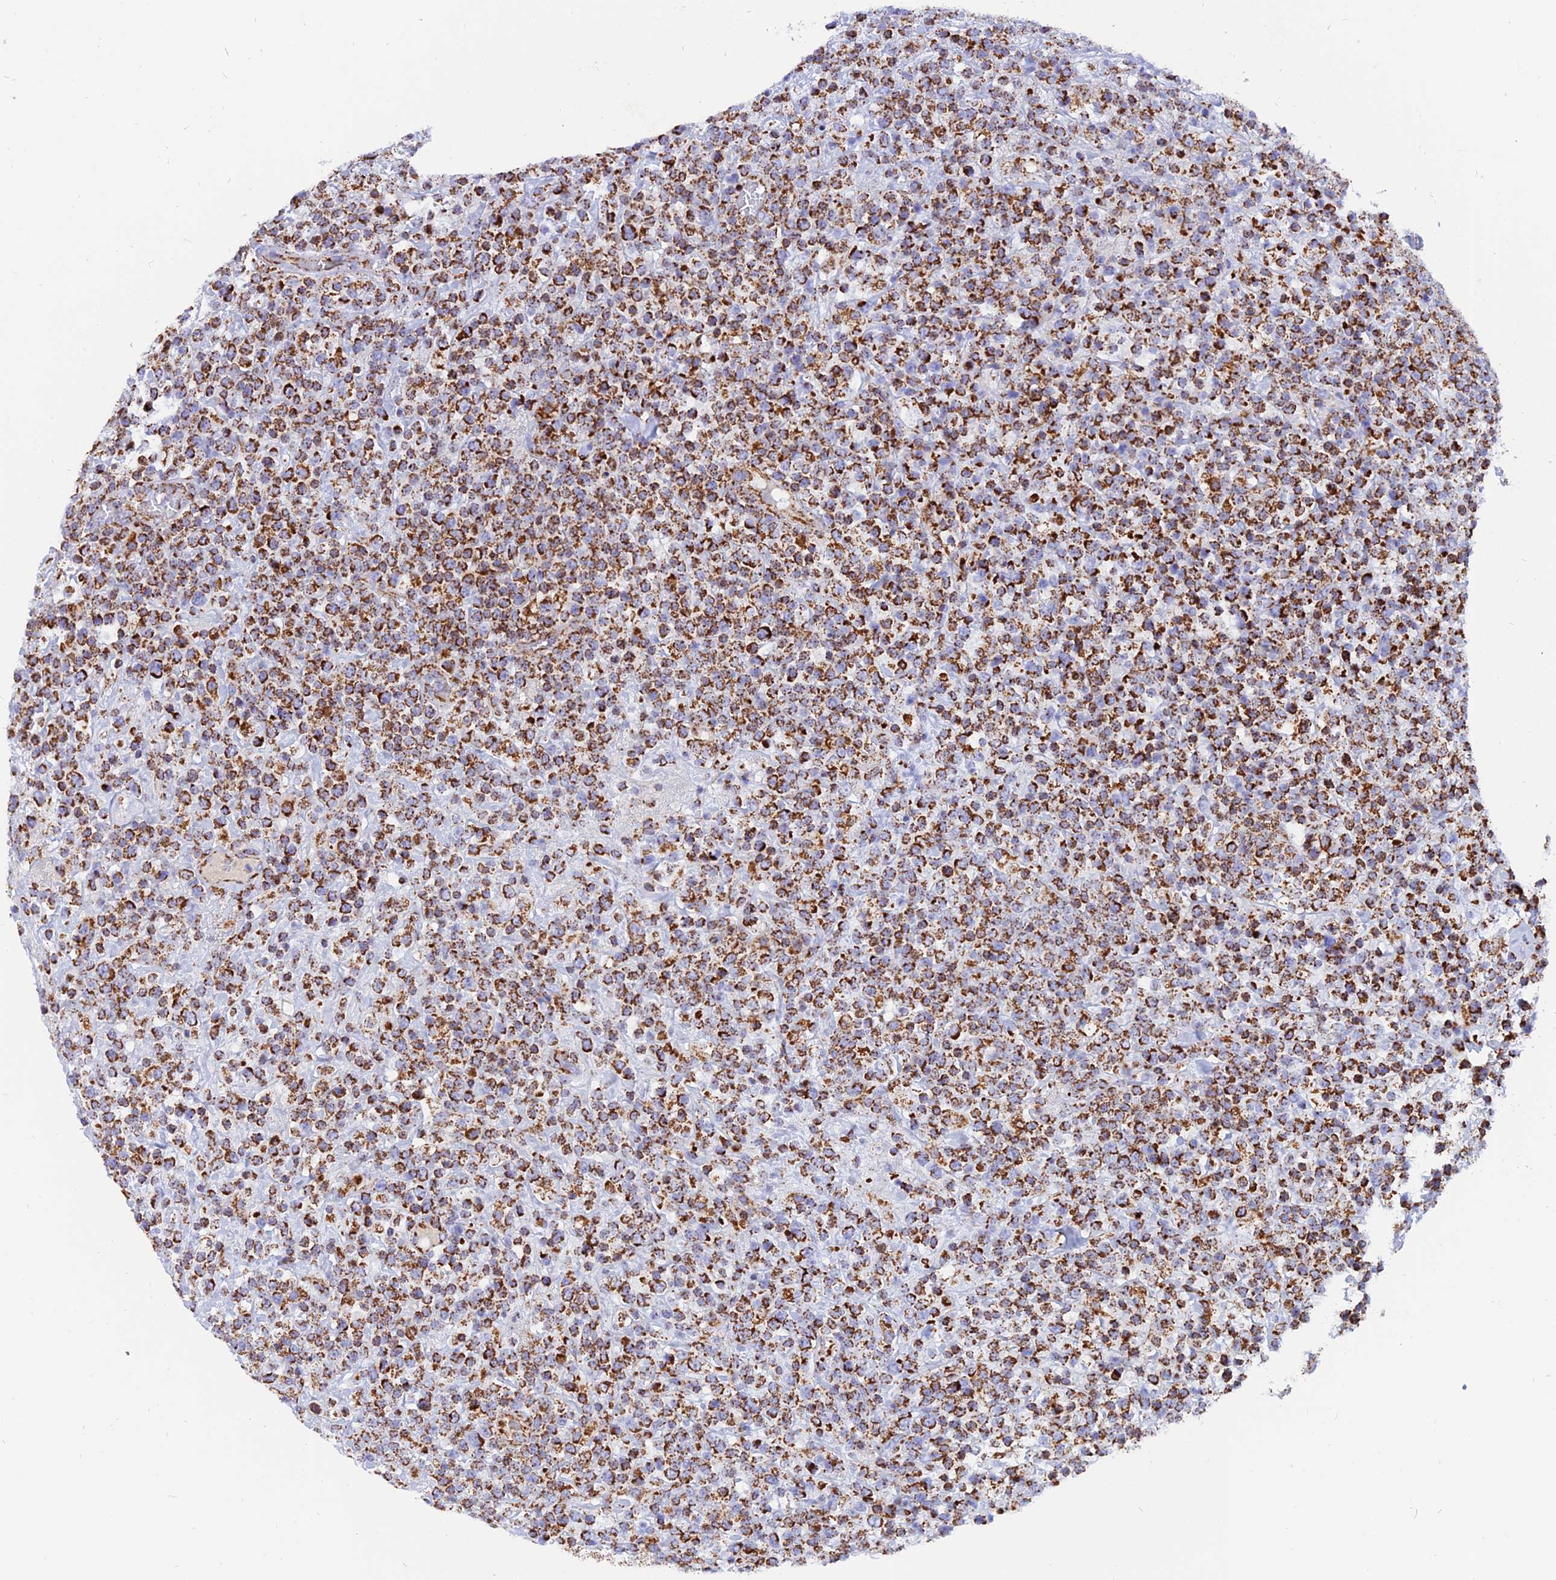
{"staining": {"intensity": "strong", "quantity": ">75%", "location": "cytoplasmic/membranous"}, "tissue": "lymphoma", "cell_type": "Tumor cells", "image_type": "cancer", "snomed": [{"axis": "morphology", "description": "Malignant lymphoma, non-Hodgkin's type, High grade"}, {"axis": "topography", "description": "Colon"}], "caption": "Immunohistochemical staining of lymphoma reveals high levels of strong cytoplasmic/membranous positivity in about >75% of tumor cells.", "gene": "NDUFB6", "patient": {"sex": "female", "age": 53}}